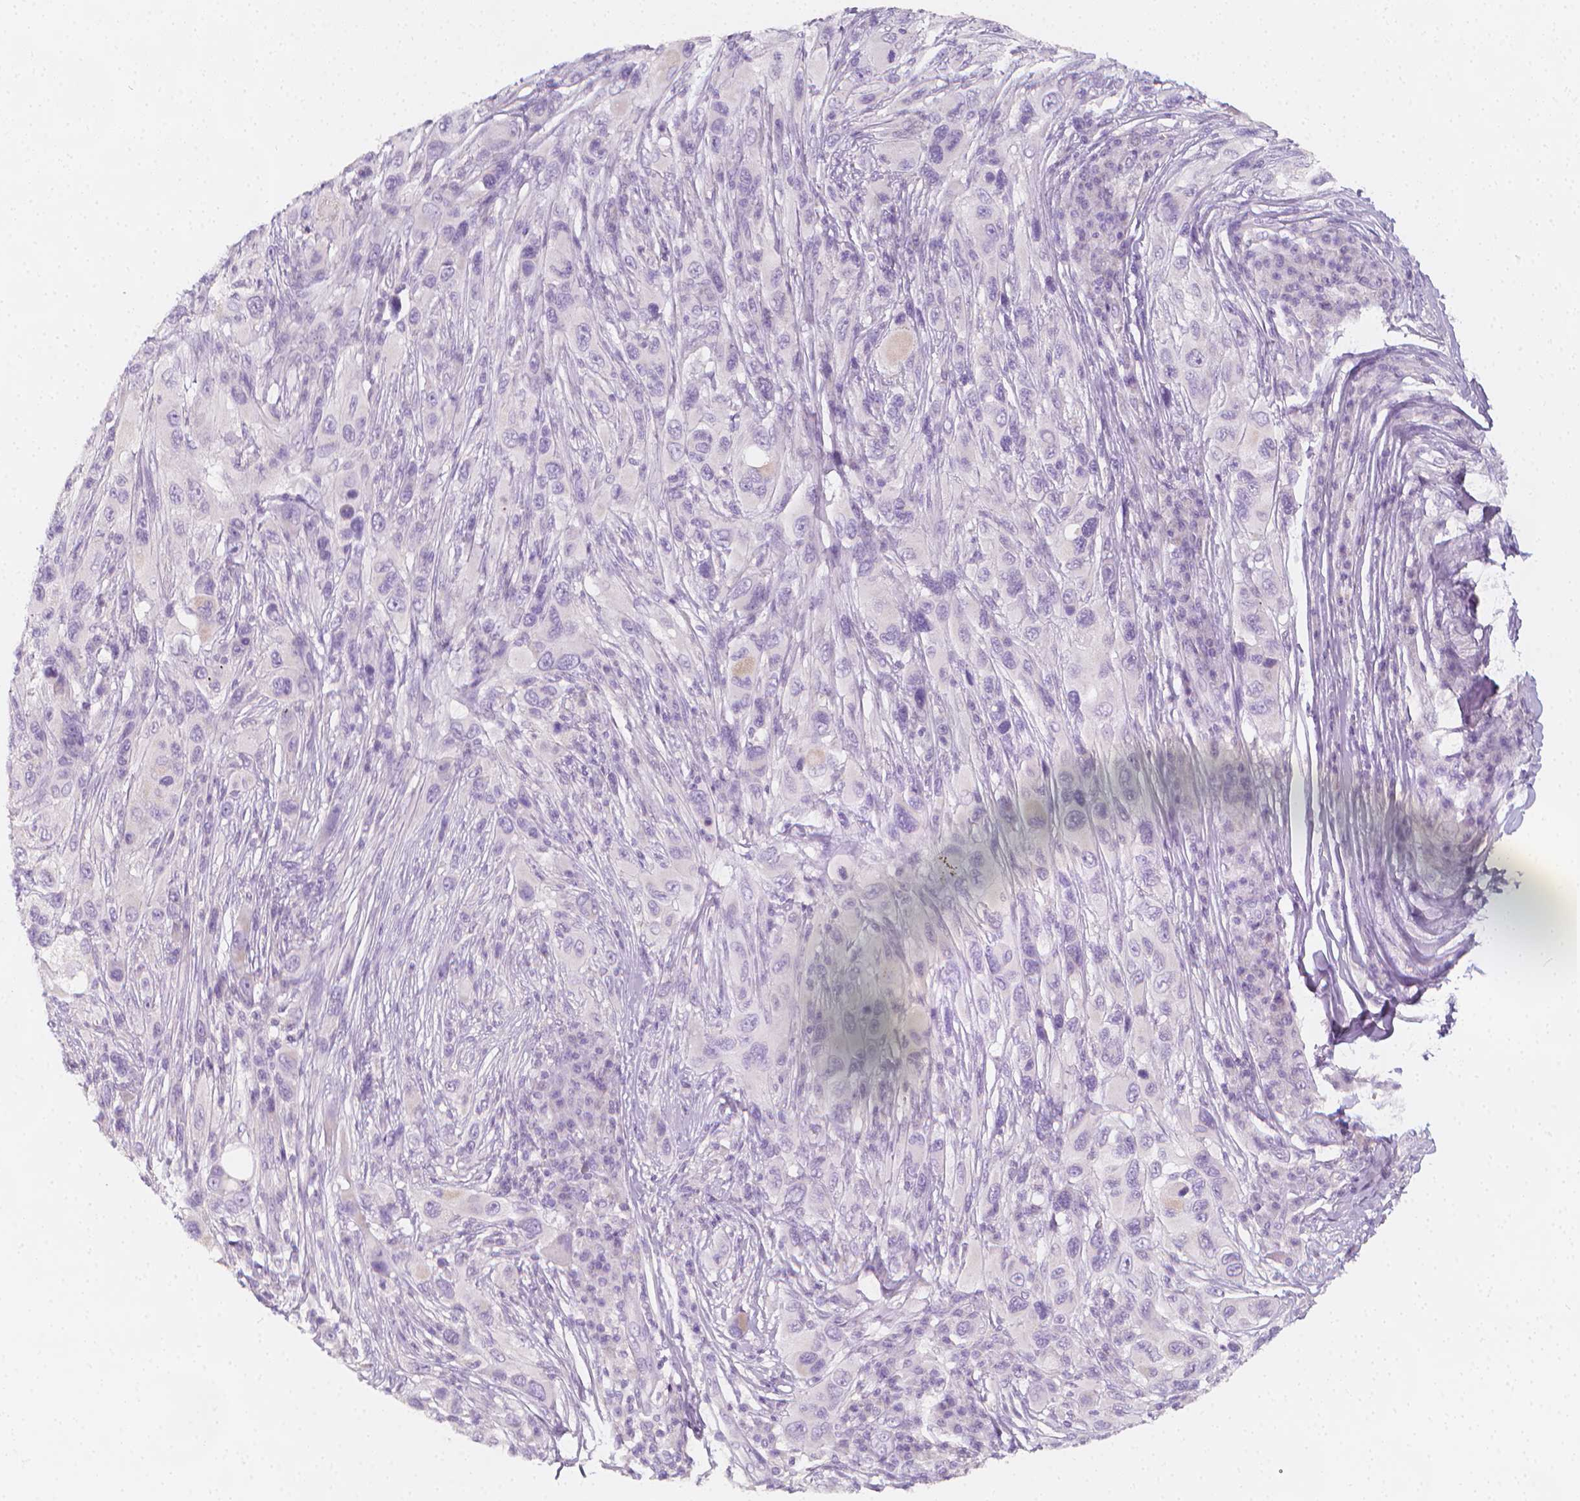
{"staining": {"intensity": "negative", "quantity": "none", "location": "none"}, "tissue": "melanoma", "cell_type": "Tumor cells", "image_type": "cancer", "snomed": [{"axis": "morphology", "description": "Malignant melanoma, NOS"}, {"axis": "topography", "description": "Skin"}], "caption": "Tumor cells show no significant protein expression in melanoma. The staining was performed using DAB (3,3'-diaminobenzidine) to visualize the protein expression in brown, while the nuclei were stained in blue with hematoxylin (Magnification: 20x).", "gene": "RBFOX1", "patient": {"sex": "male", "age": 53}}